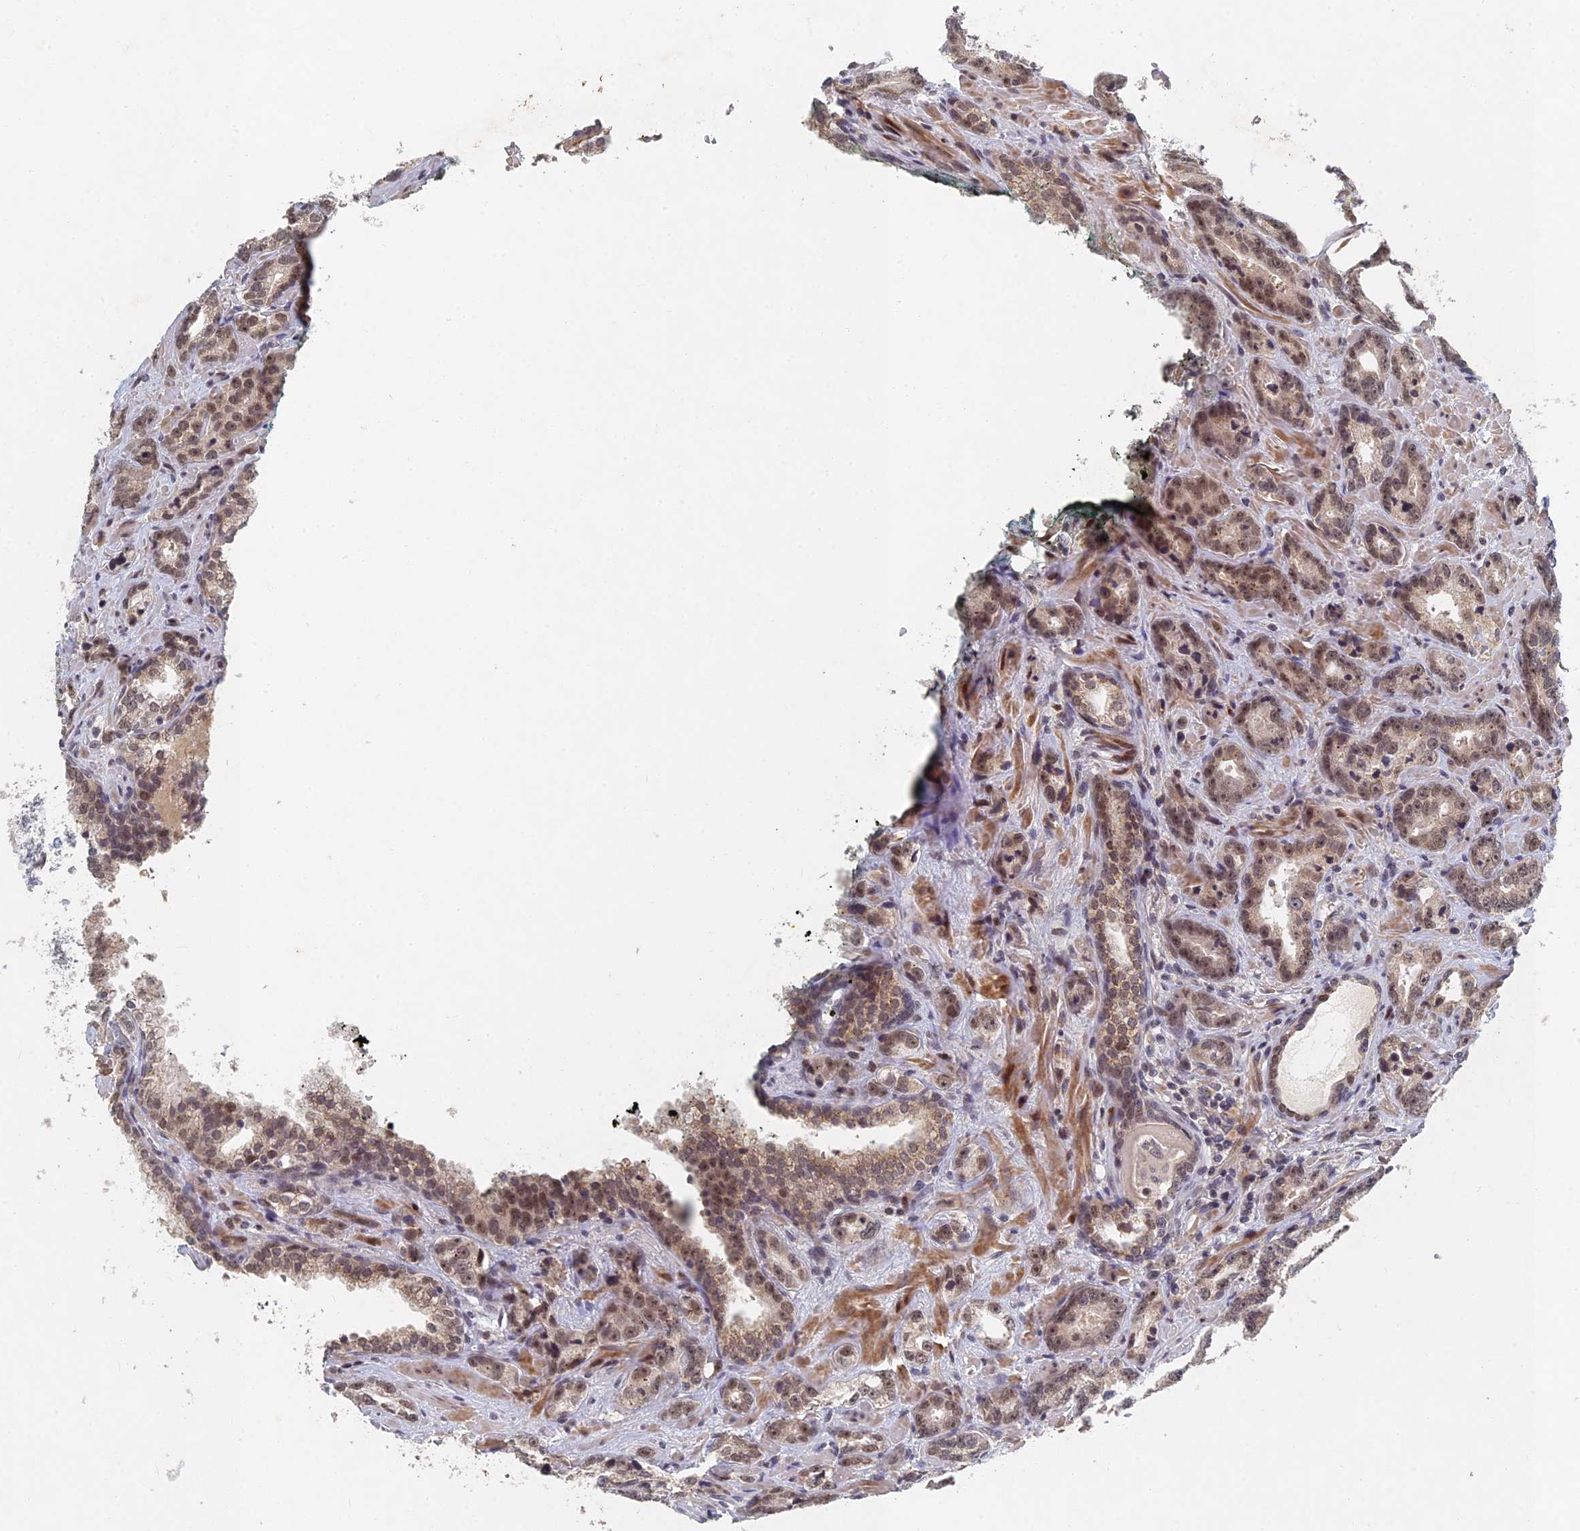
{"staining": {"intensity": "weak", "quantity": ">75%", "location": "cytoplasmic/membranous,nuclear"}, "tissue": "prostate cancer", "cell_type": "Tumor cells", "image_type": "cancer", "snomed": [{"axis": "morphology", "description": "Adenocarcinoma, High grade"}, {"axis": "topography", "description": "Prostate"}], "caption": "Prostate cancer (high-grade adenocarcinoma) stained with IHC exhibits weak cytoplasmic/membranous and nuclear staining in approximately >75% of tumor cells.", "gene": "GNA15", "patient": {"sex": "male", "age": 62}}